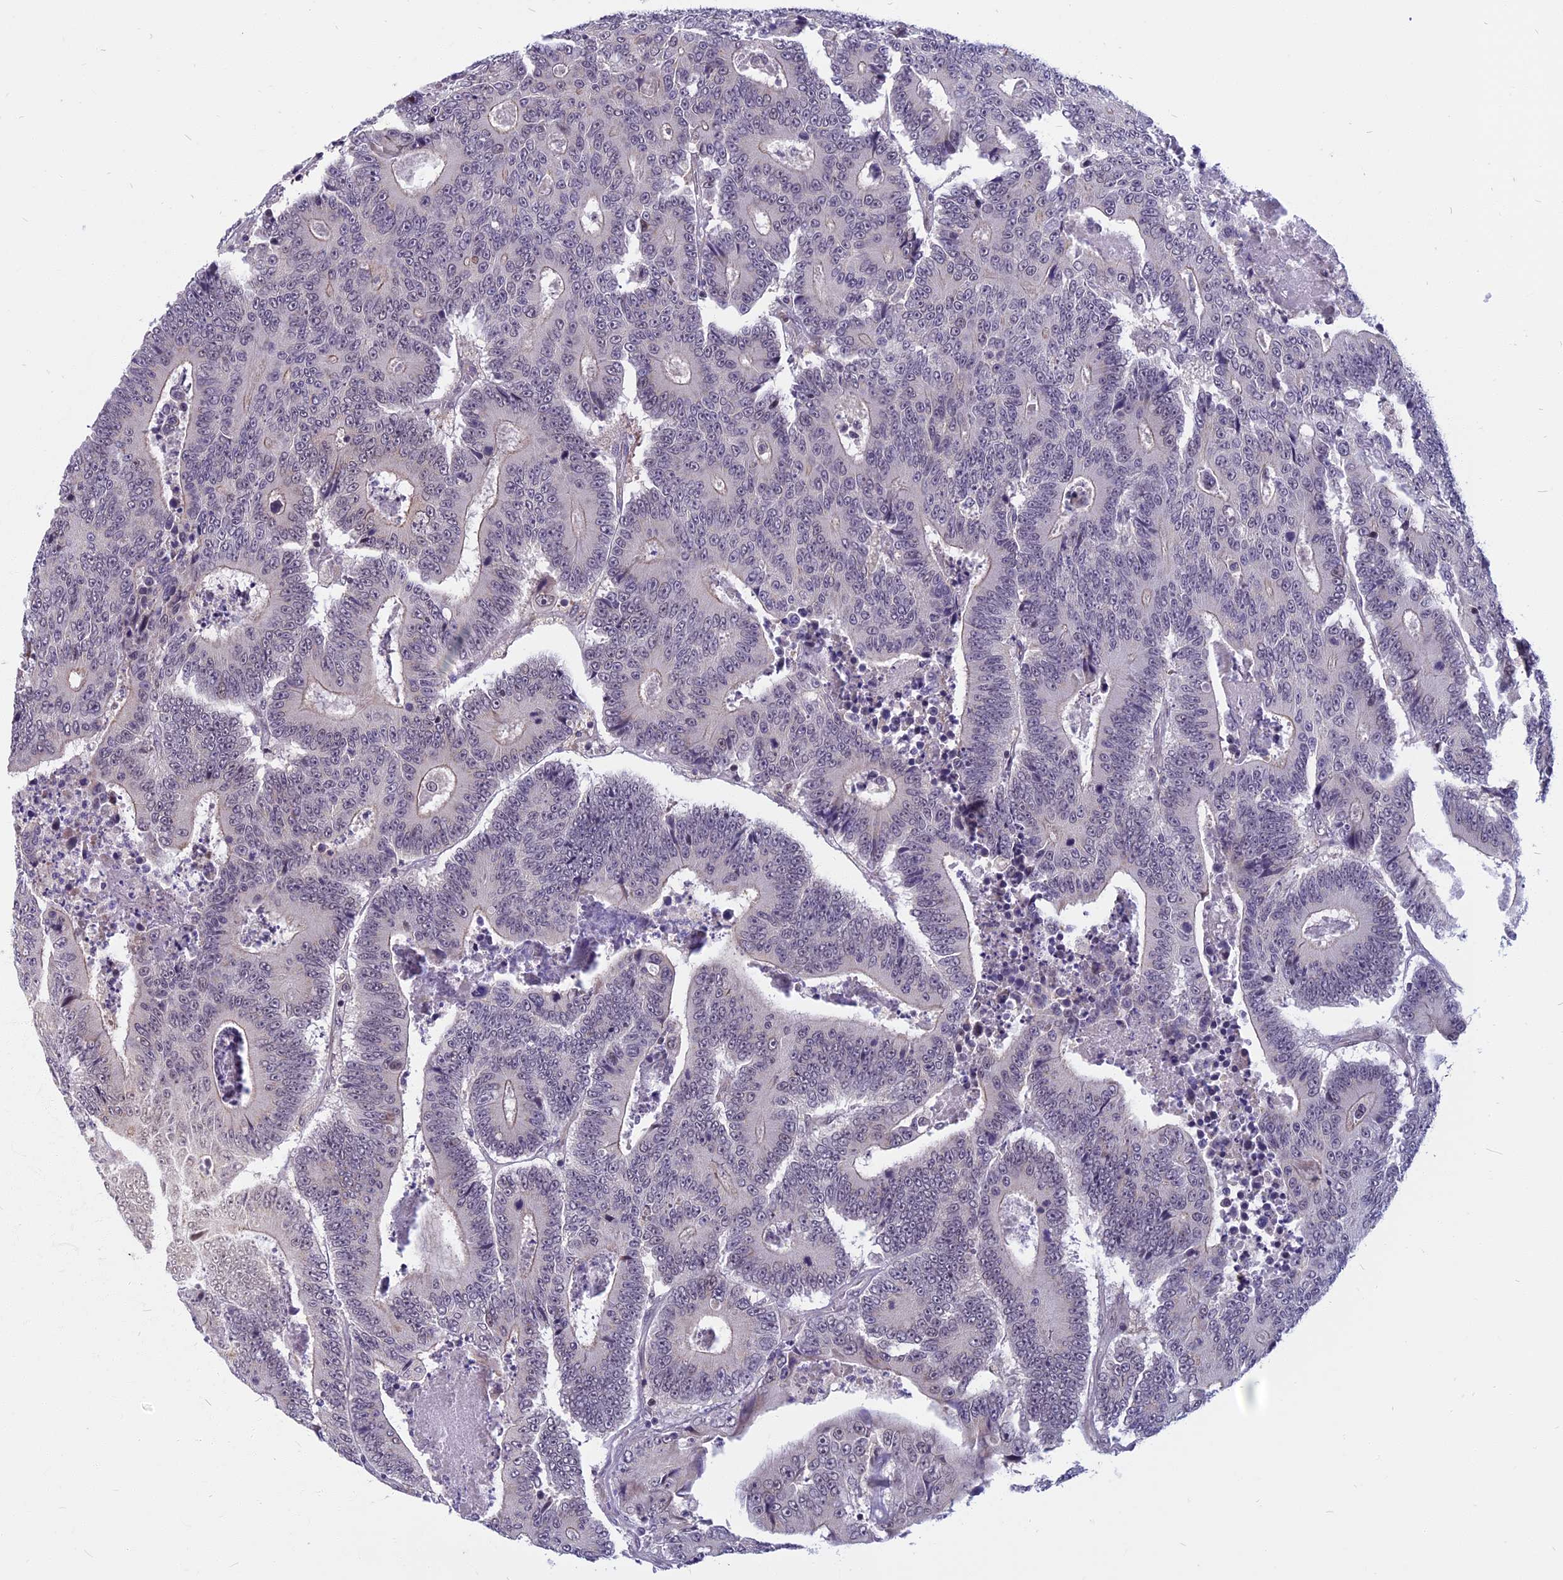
{"staining": {"intensity": "negative", "quantity": "none", "location": "none"}, "tissue": "colorectal cancer", "cell_type": "Tumor cells", "image_type": "cancer", "snomed": [{"axis": "morphology", "description": "Adenocarcinoma, NOS"}, {"axis": "topography", "description": "Colon"}], "caption": "This is a micrograph of immunohistochemistry (IHC) staining of adenocarcinoma (colorectal), which shows no expression in tumor cells.", "gene": "CCDC113", "patient": {"sex": "male", "age": 83}}